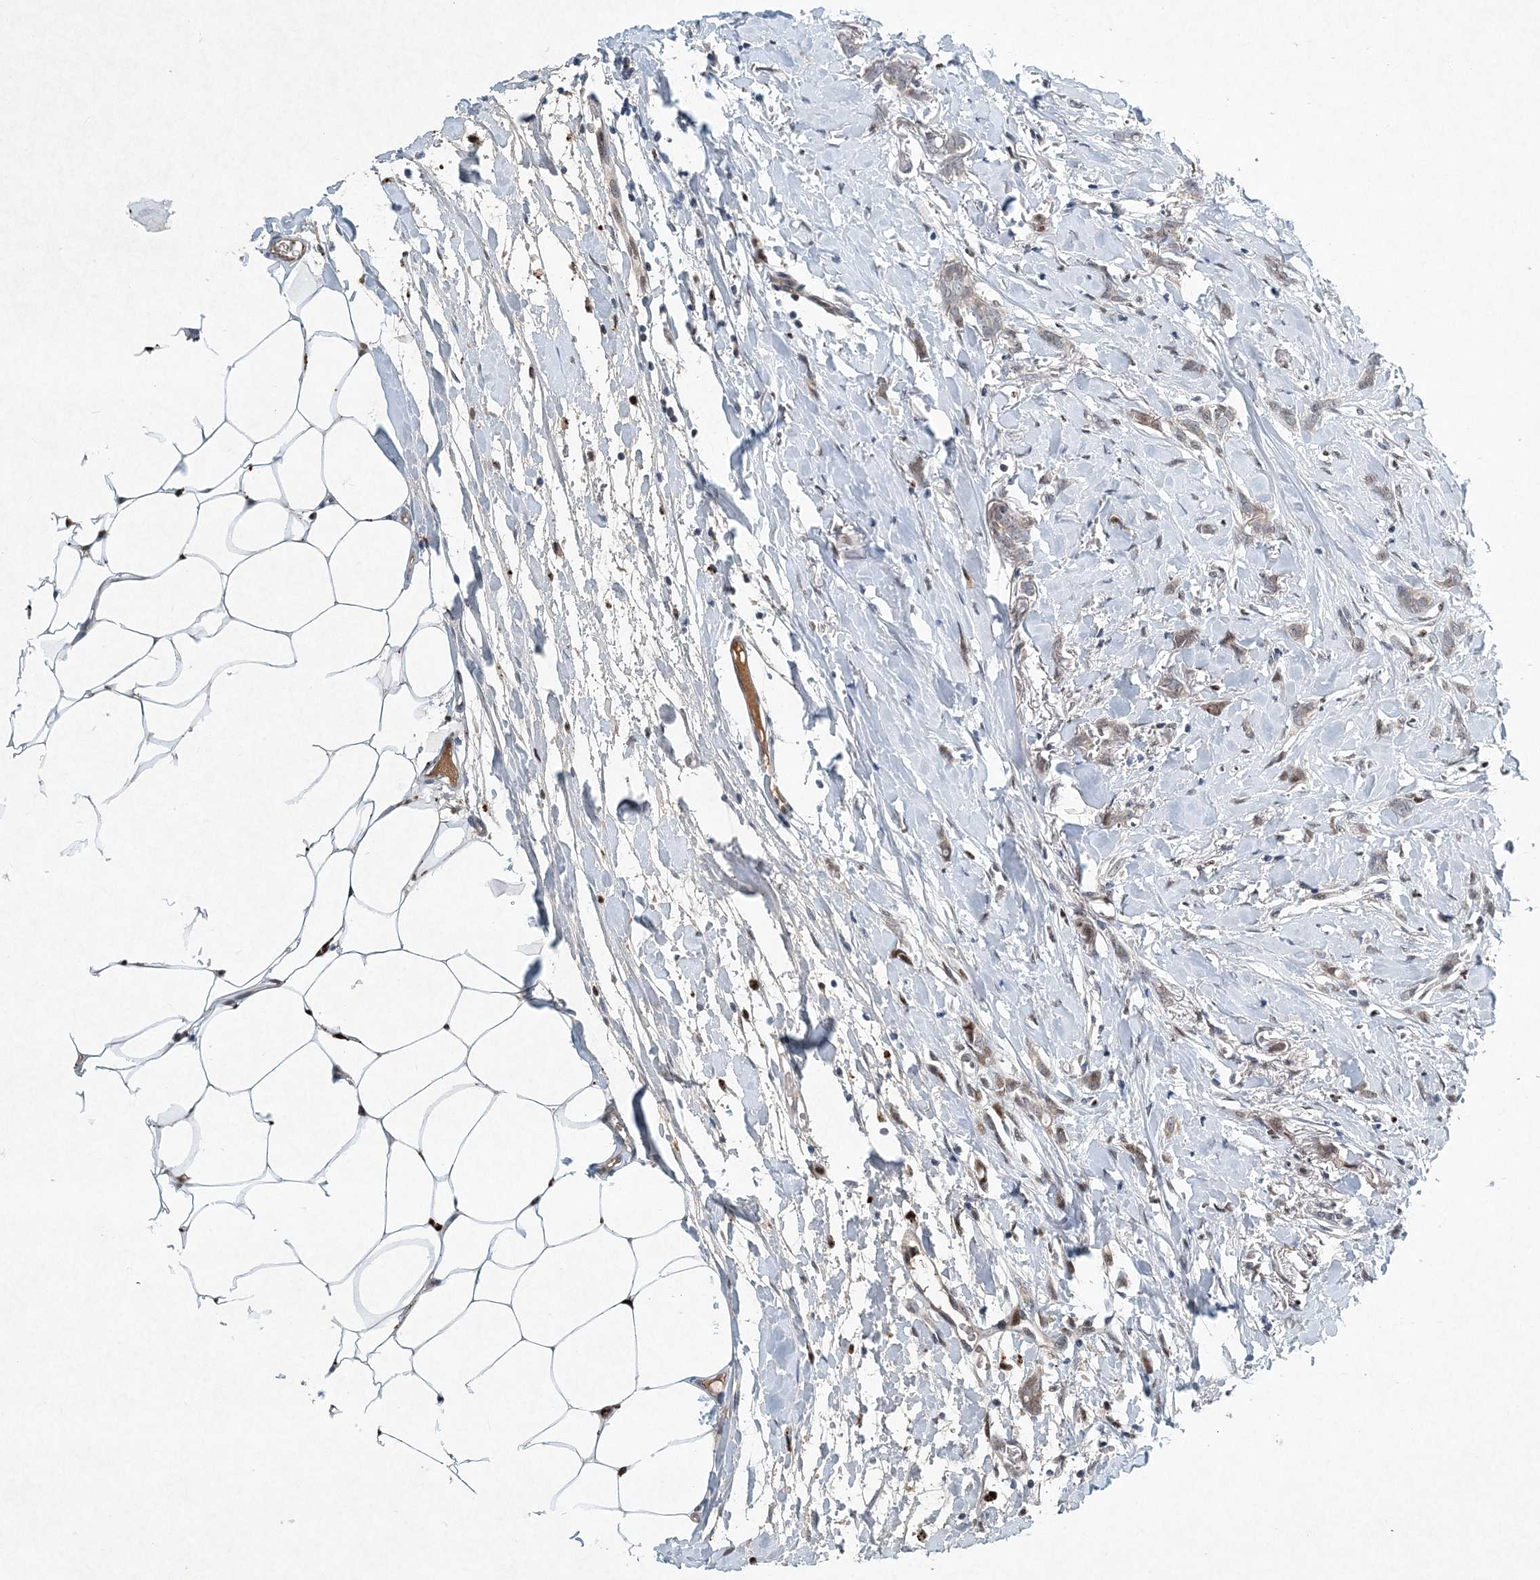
{"staining": {"intensity": "weak", "quantity": "<25%", "location": "cytoplasmic/membranous"}, "tissue": "breast cancer", "cell_type": "Tumor cells", "image_type": "cancer", "snomed": [{"axis": "morphology", "description": "Lobular carcinoma, in situ"}, {"axis": "morphology", "description": "Lobular carcinoma"}, {"axis": "topography", "description": "Breast"}], "caption": "Tumor cells show no significant protein staining in breast lobular carcinoma in situ.", "gene": "KPNA4", "patient": {"sex": "female", "age": 41}}